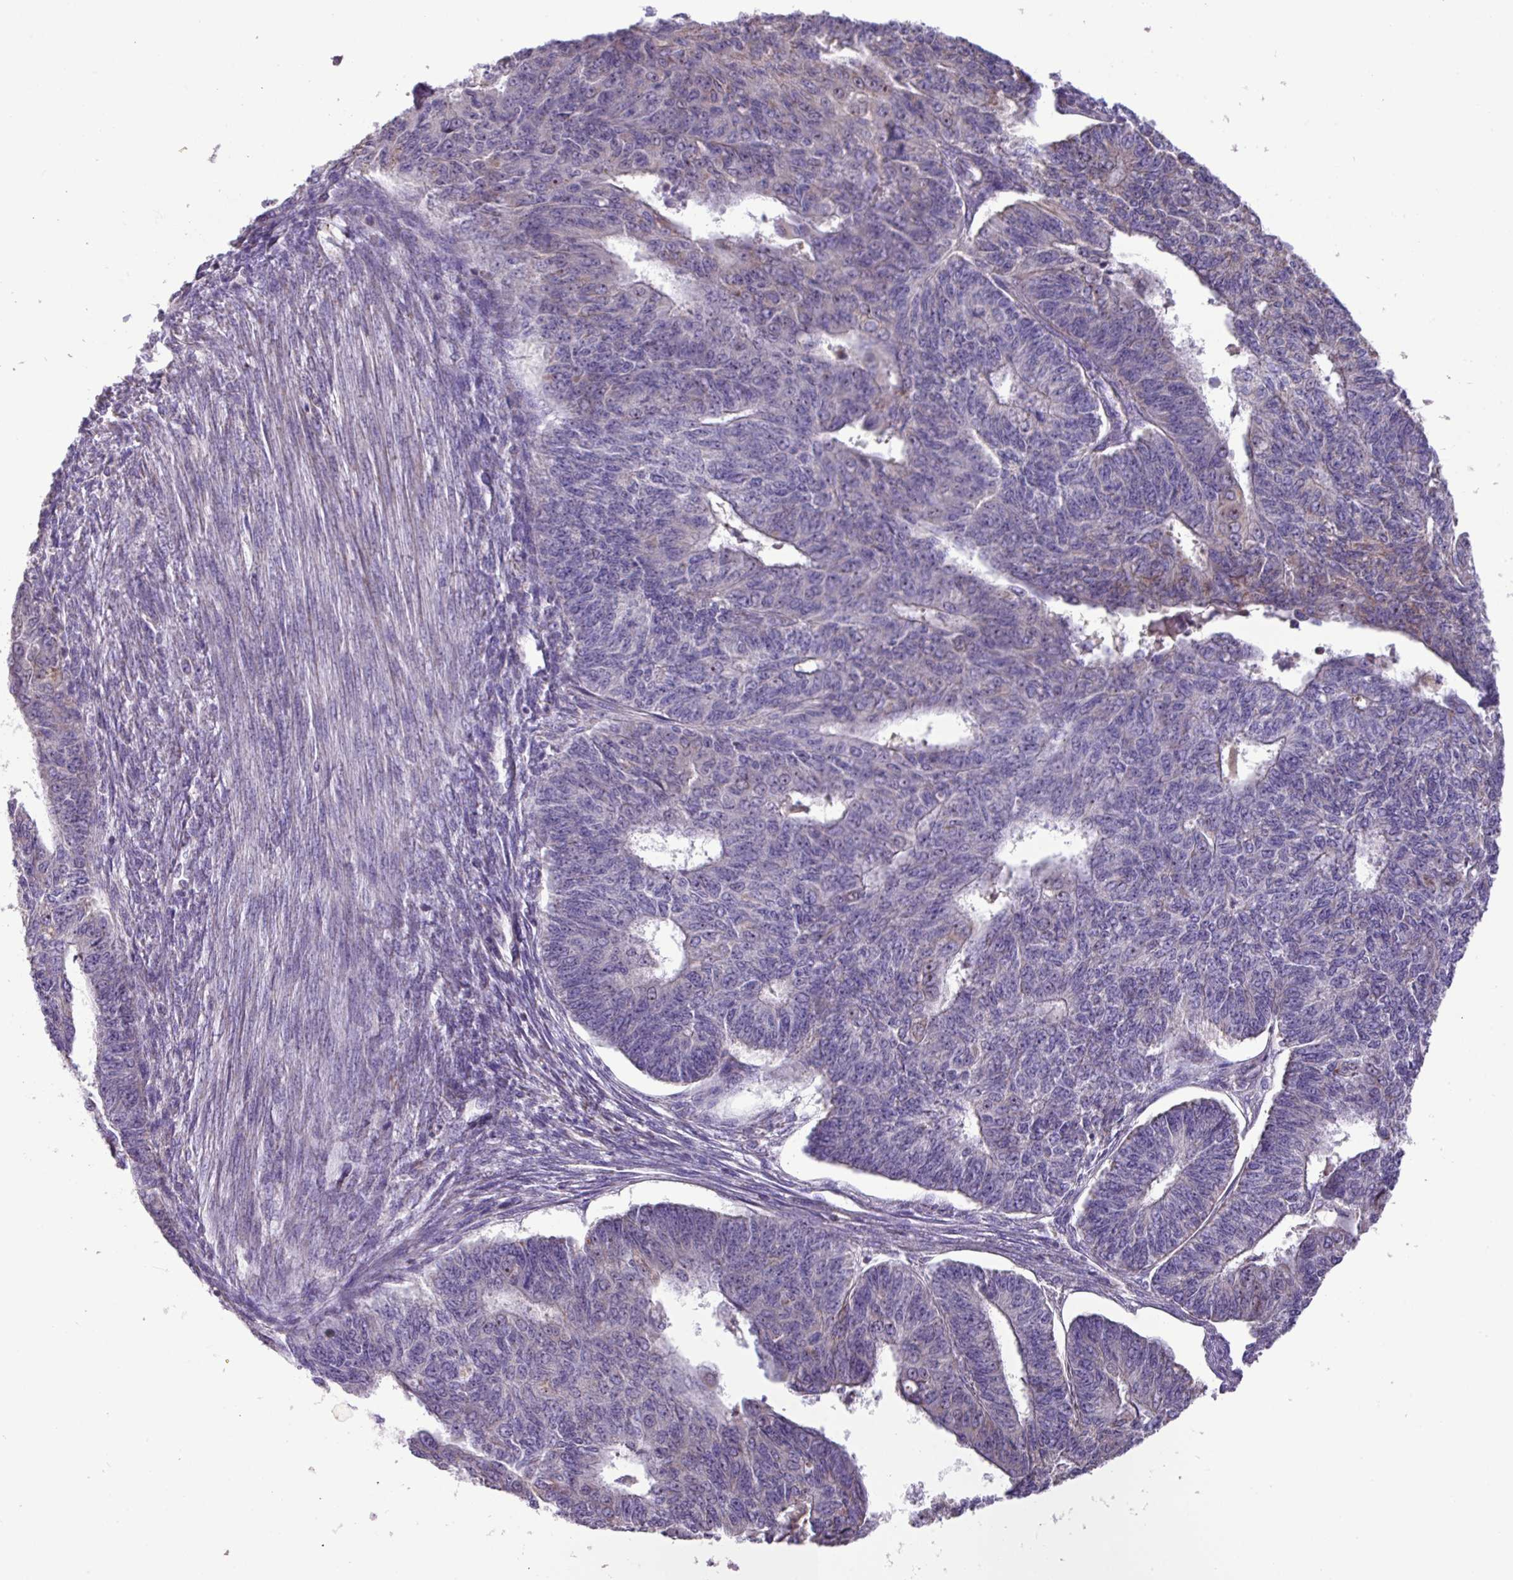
{"staining": {"intensity": "weak", "quantity": "<25%", "location": "cytoplasmic/membranous"}, "tissue": "endometrial cancer", "cell_type": "Tumor cells", "image_type": "cancer", "snomed": [{"axis": "morphology", "description": "Adenocarcinoma, NOS"}, {"axis": "topography", "description": "Endometrium"}], "caption": "A high-resolution image shows immunohistochemistry staining of adenocarcinoma (endometrial), which exhibits no significant positivity in tumor cells.", "gene": "MT-ND4", "patient": {"sex": "female", "age": 32}}